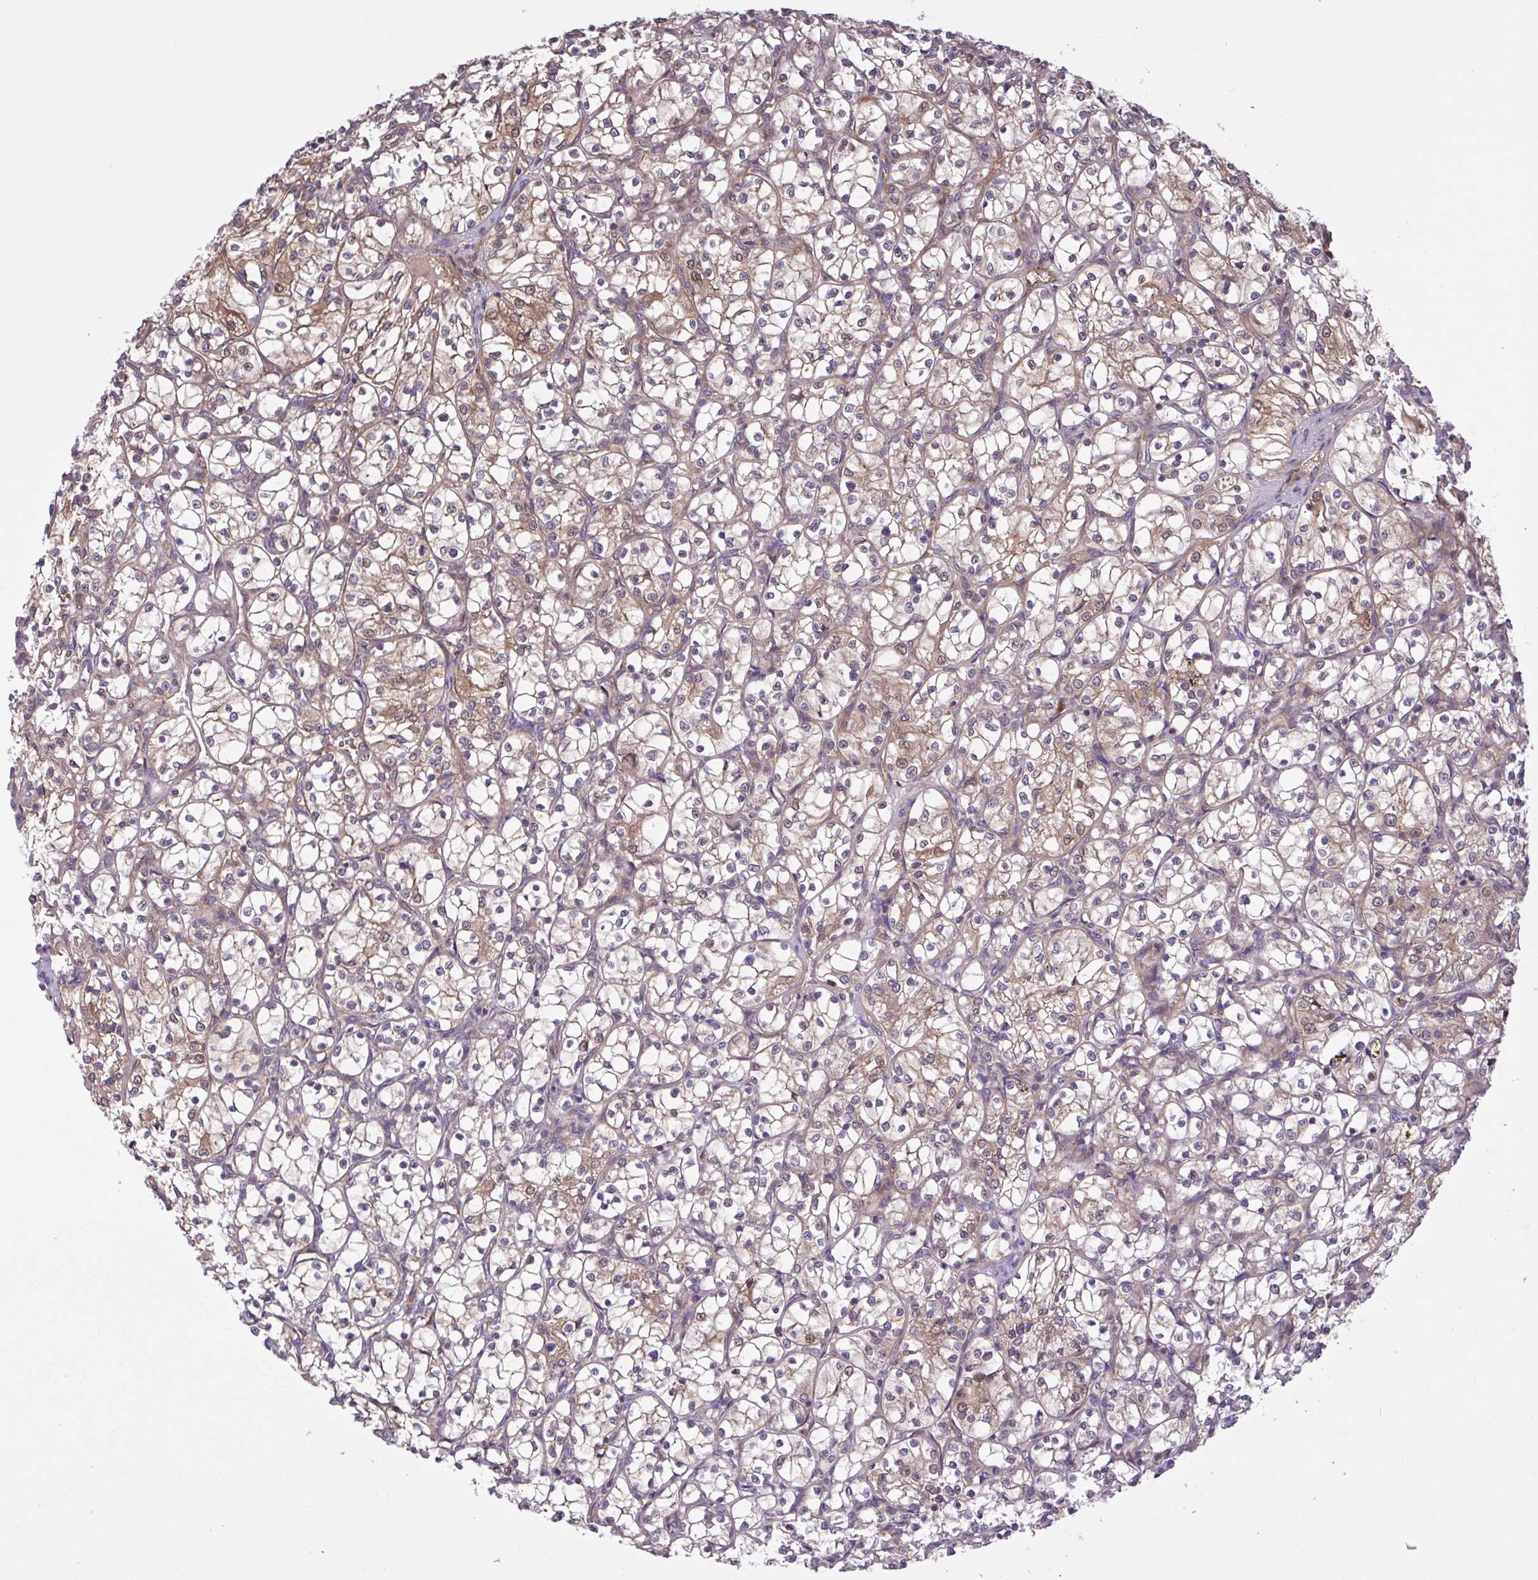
{"staining": {"intensity": "weak", "quantity": "25%-75%", "location": "cytoplasmic/membranous"}, "tissue": "renal cancer", "cell_type": "Tumor cells", "image_type": "cancer", "snomed": [{"axis": "morphology", "description": "Adenocarcinoma, NOS"}, {"axis": "topography", "description": "Kidney"}], "caption": "A micrograph showing weak cytoplasmic/membranous staining in about 25%-75% of tumor cells in renal adenocarcinoma, as visualized by brown immunohistochemical staining.", "gene": "INTS10", "patient": {"sex": "female", "age": 69}}